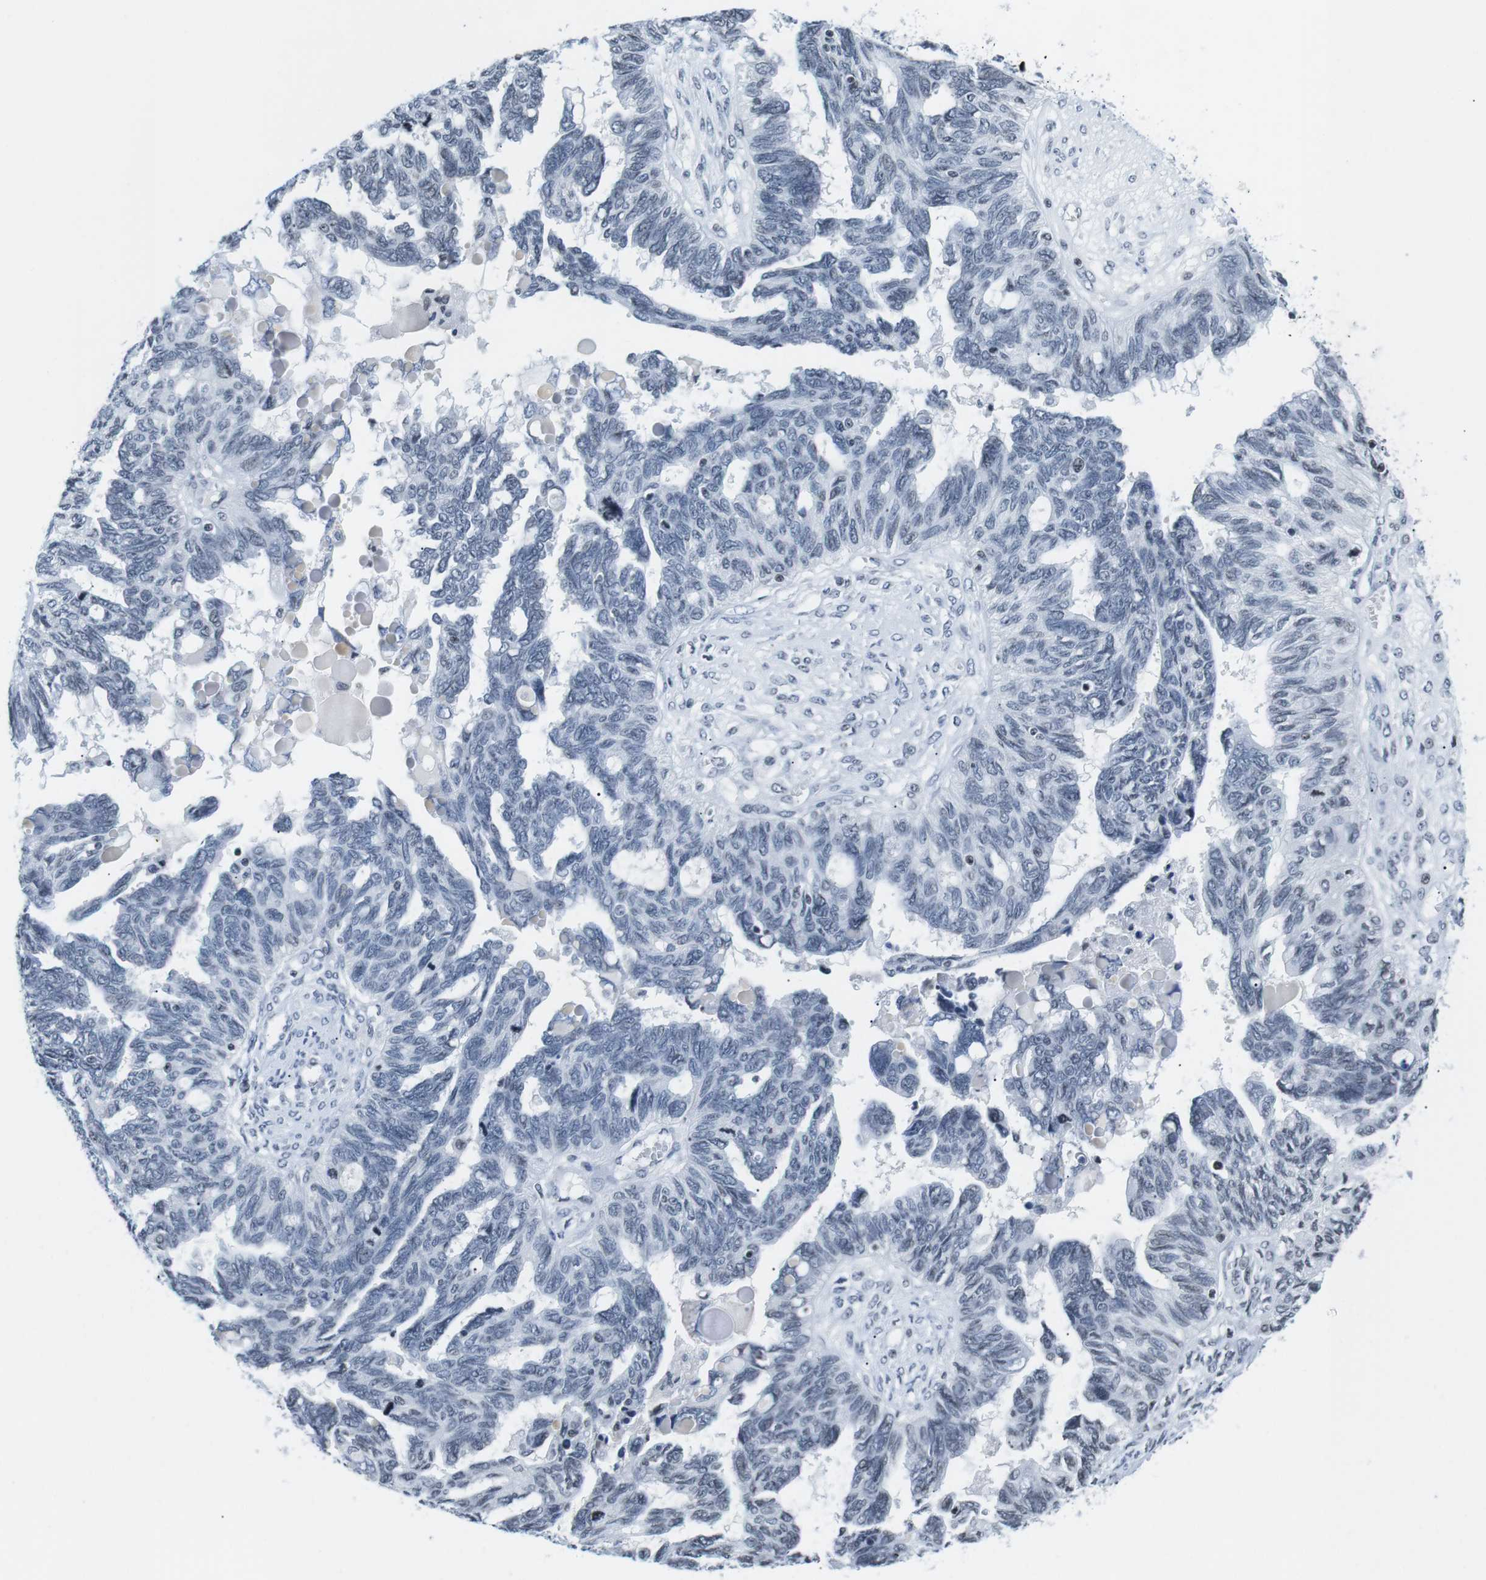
{"staining": {"intensity": "negative", "quantity": "none", "location": "none"}, "tissue": "ovarian cancer", "cell_type": "Tumor cells", "image_type": "cancer", "snomed": [{"axis": "morphology", "description": "Cystadenocarcinoma, serous, NOS"}, {"axis": "topography", "description": "Ovary"}], "caption": "The histopathology image reveals no significant expression in tumor cells of ovarian serous cystadenocarcinoma.", "gene": "E2F2", "patient": {"sex": "female", "age": 79}}